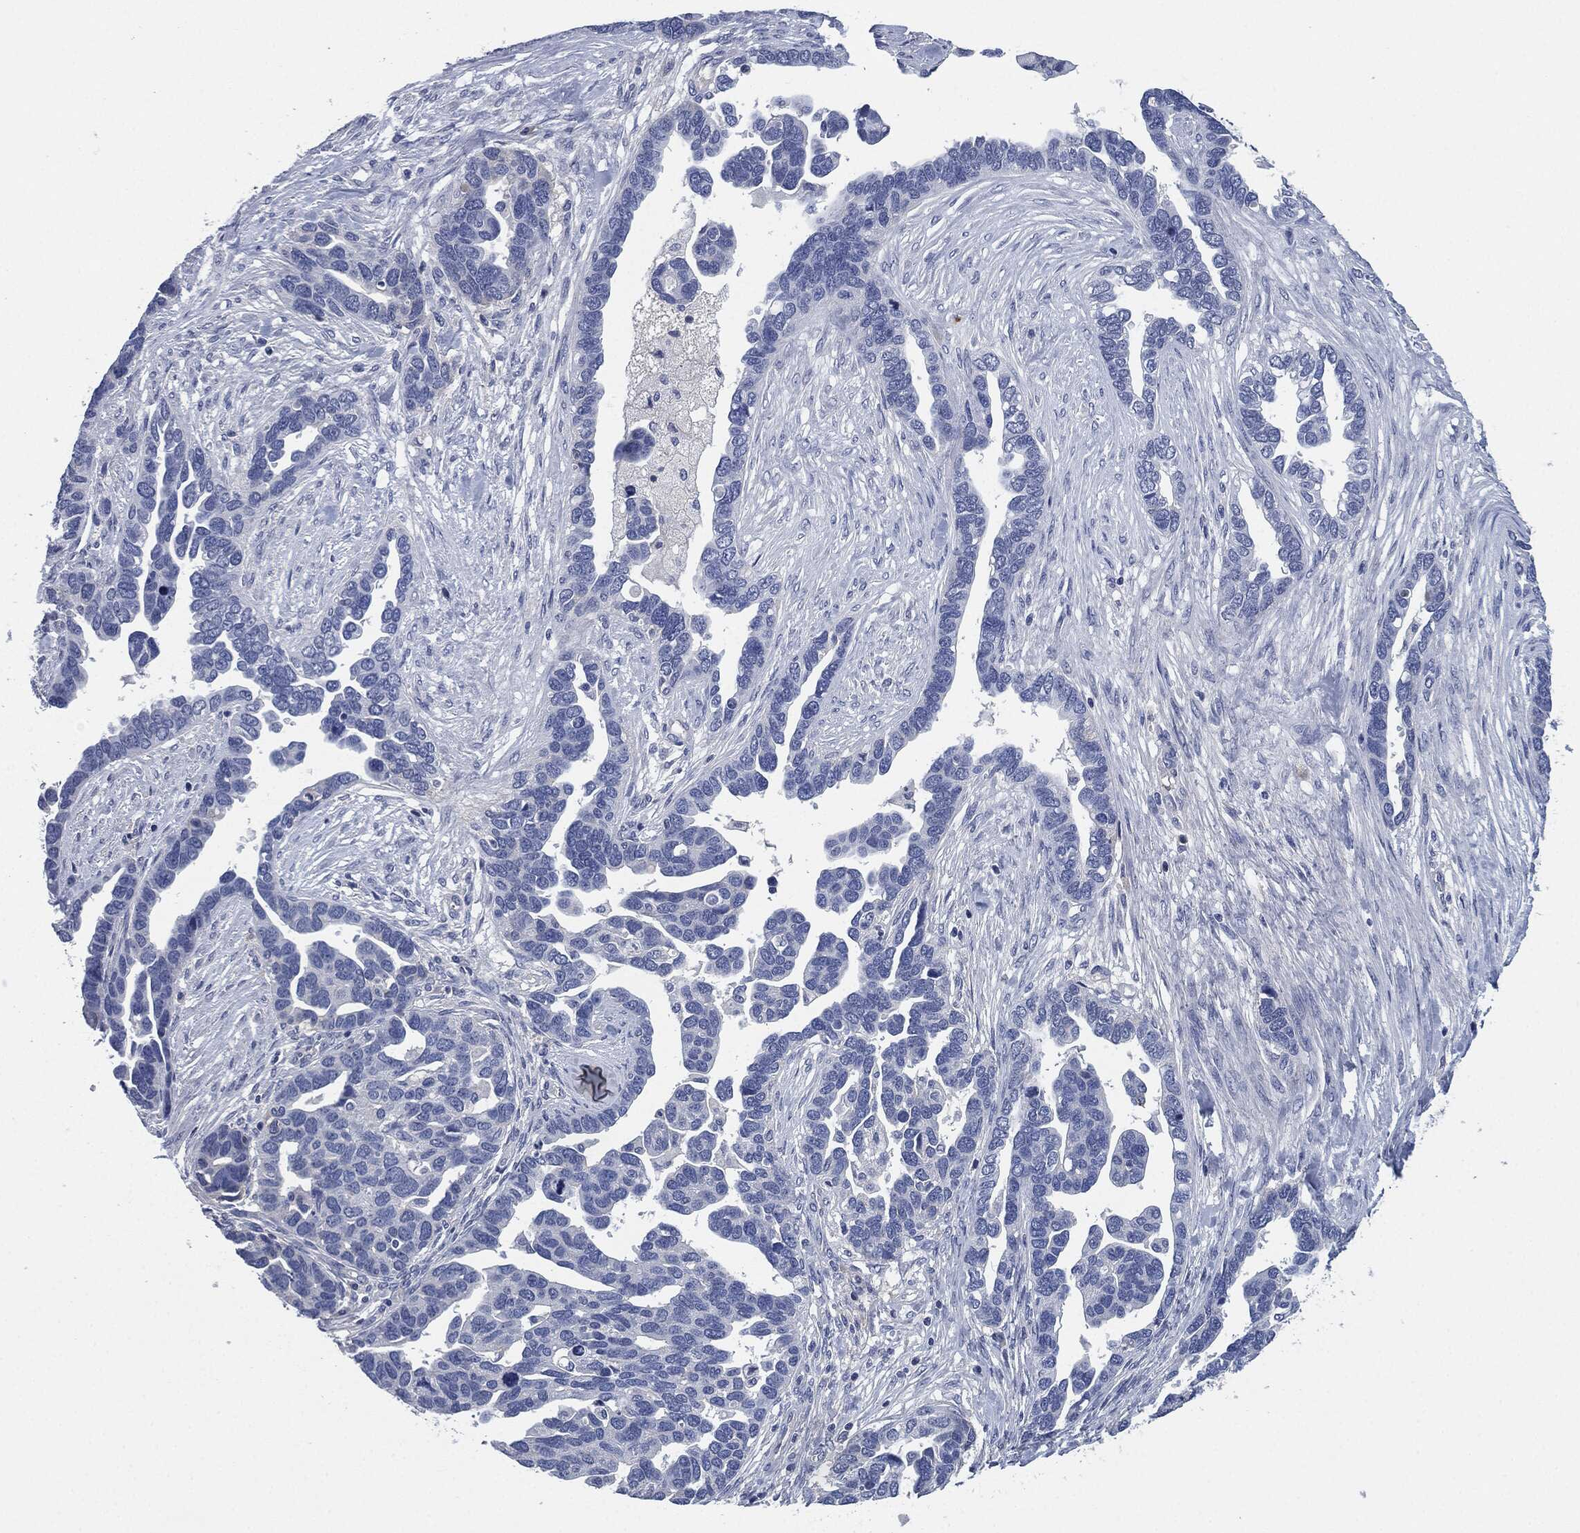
{"staining": {"intensity": "negative", "quantity": "none", "location": "none"}, "tissue": "ovarian cancer", "cell_type": "Tumor cells", "image_type": "cancer", "snomed": [{"axis": "morphology", "description": "Cystadenocarcinoma, serous, NOS"}, {"axis": "topography", "description": "Ovary"}], "caption": "Immunohistochemical staining of human ovarian serous cystadenocarcinoma displays no significant staining in tumor cells.", "gene": "CD27", "patient": {"sex": "female", "age": 54}}